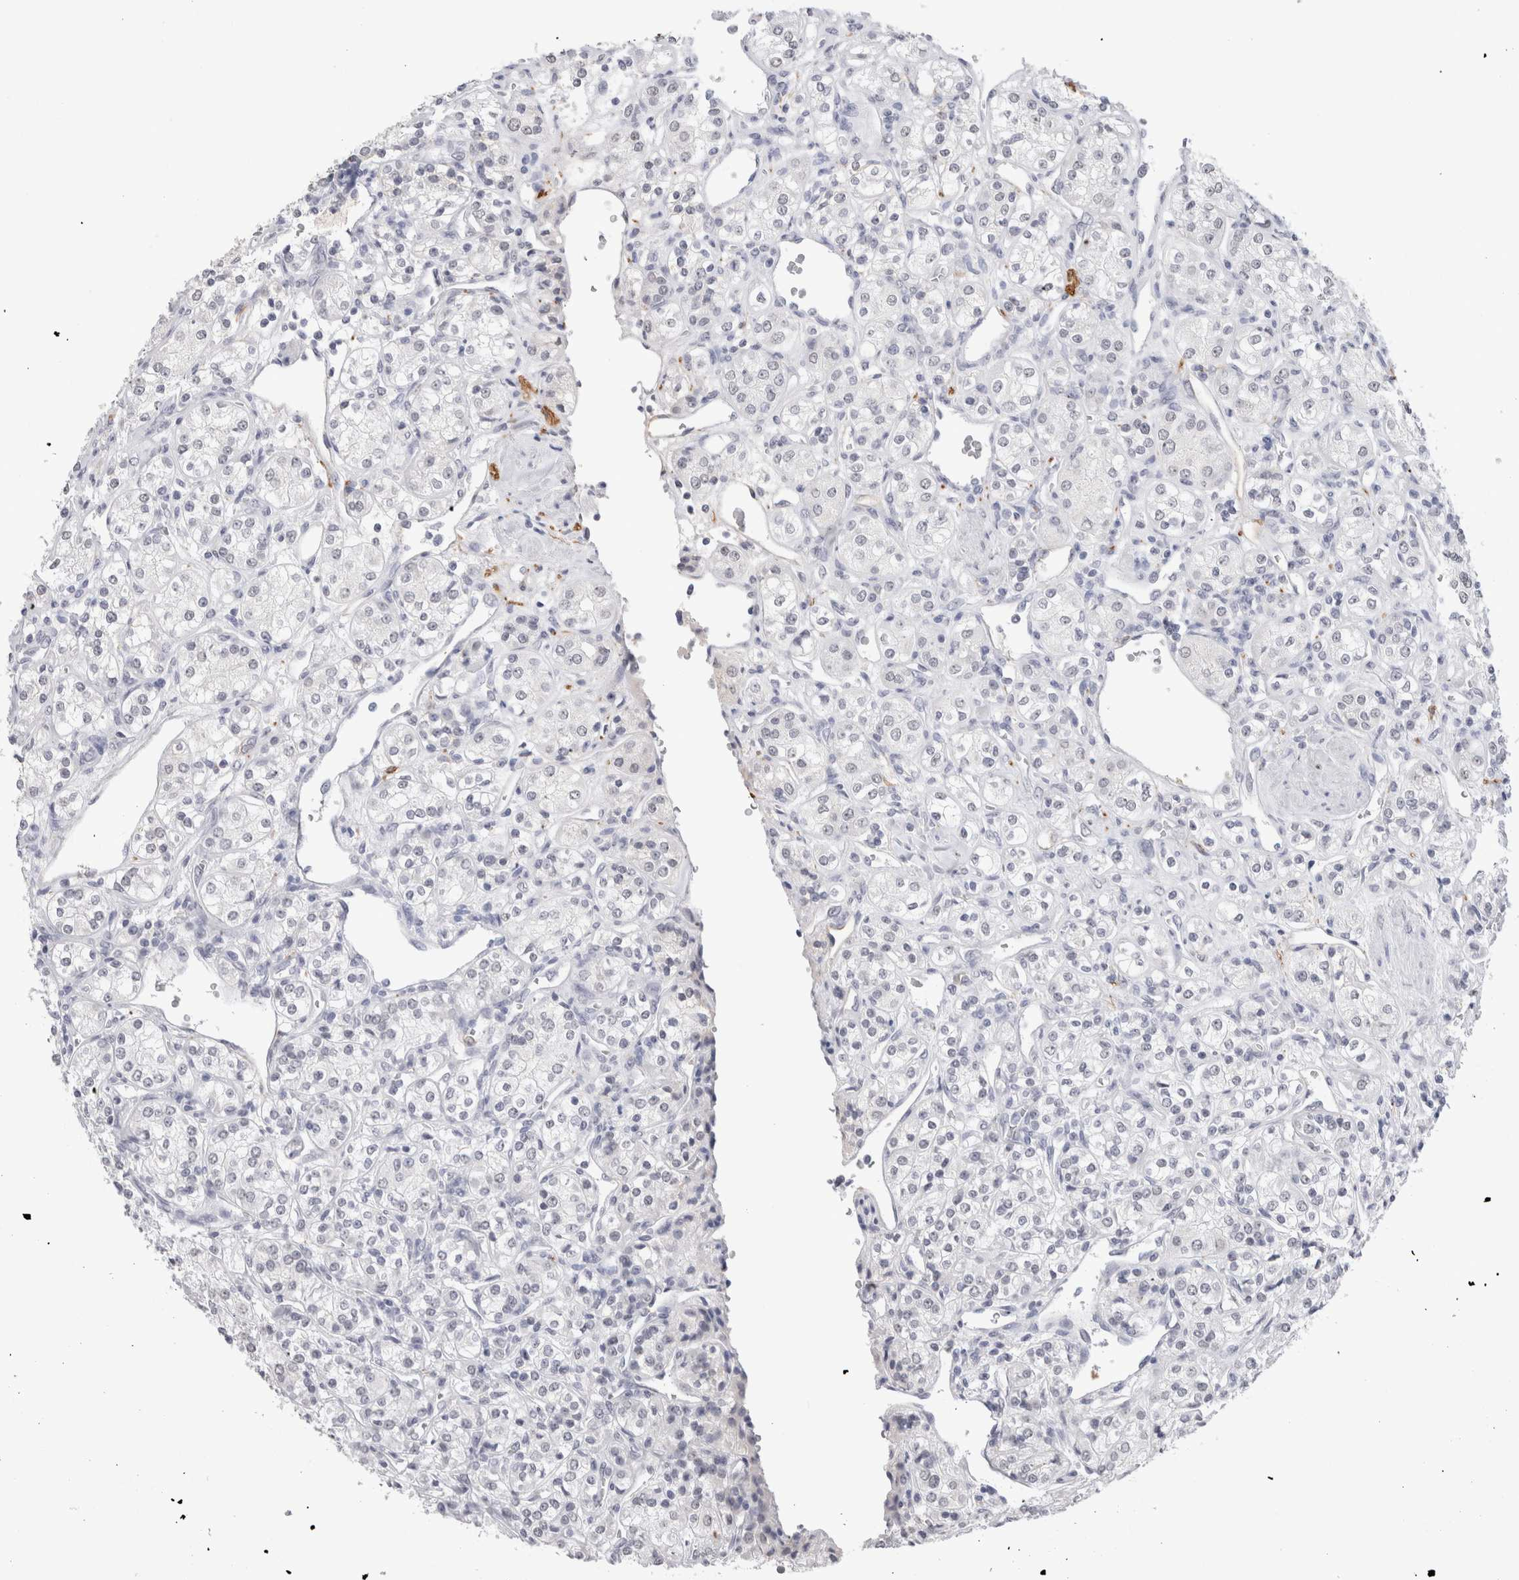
{"staining": {"intensity": "negative", "quantity": "none", "location": "none"}, "tissue": "renal cancer", "cell_type": "Tumor cells", "image_type": "cancer", "snomed": [{"axis": "morphology", "description": "Adenocarcinoma, NOS"}, {"axis": "topography", "description": "Kidney"}], "caption": "Tumor cells are negative for protein expression in human adenocarcinoma (renal).", "gene": "CADM3", "patient": {"sex": "male", "age": 77}}